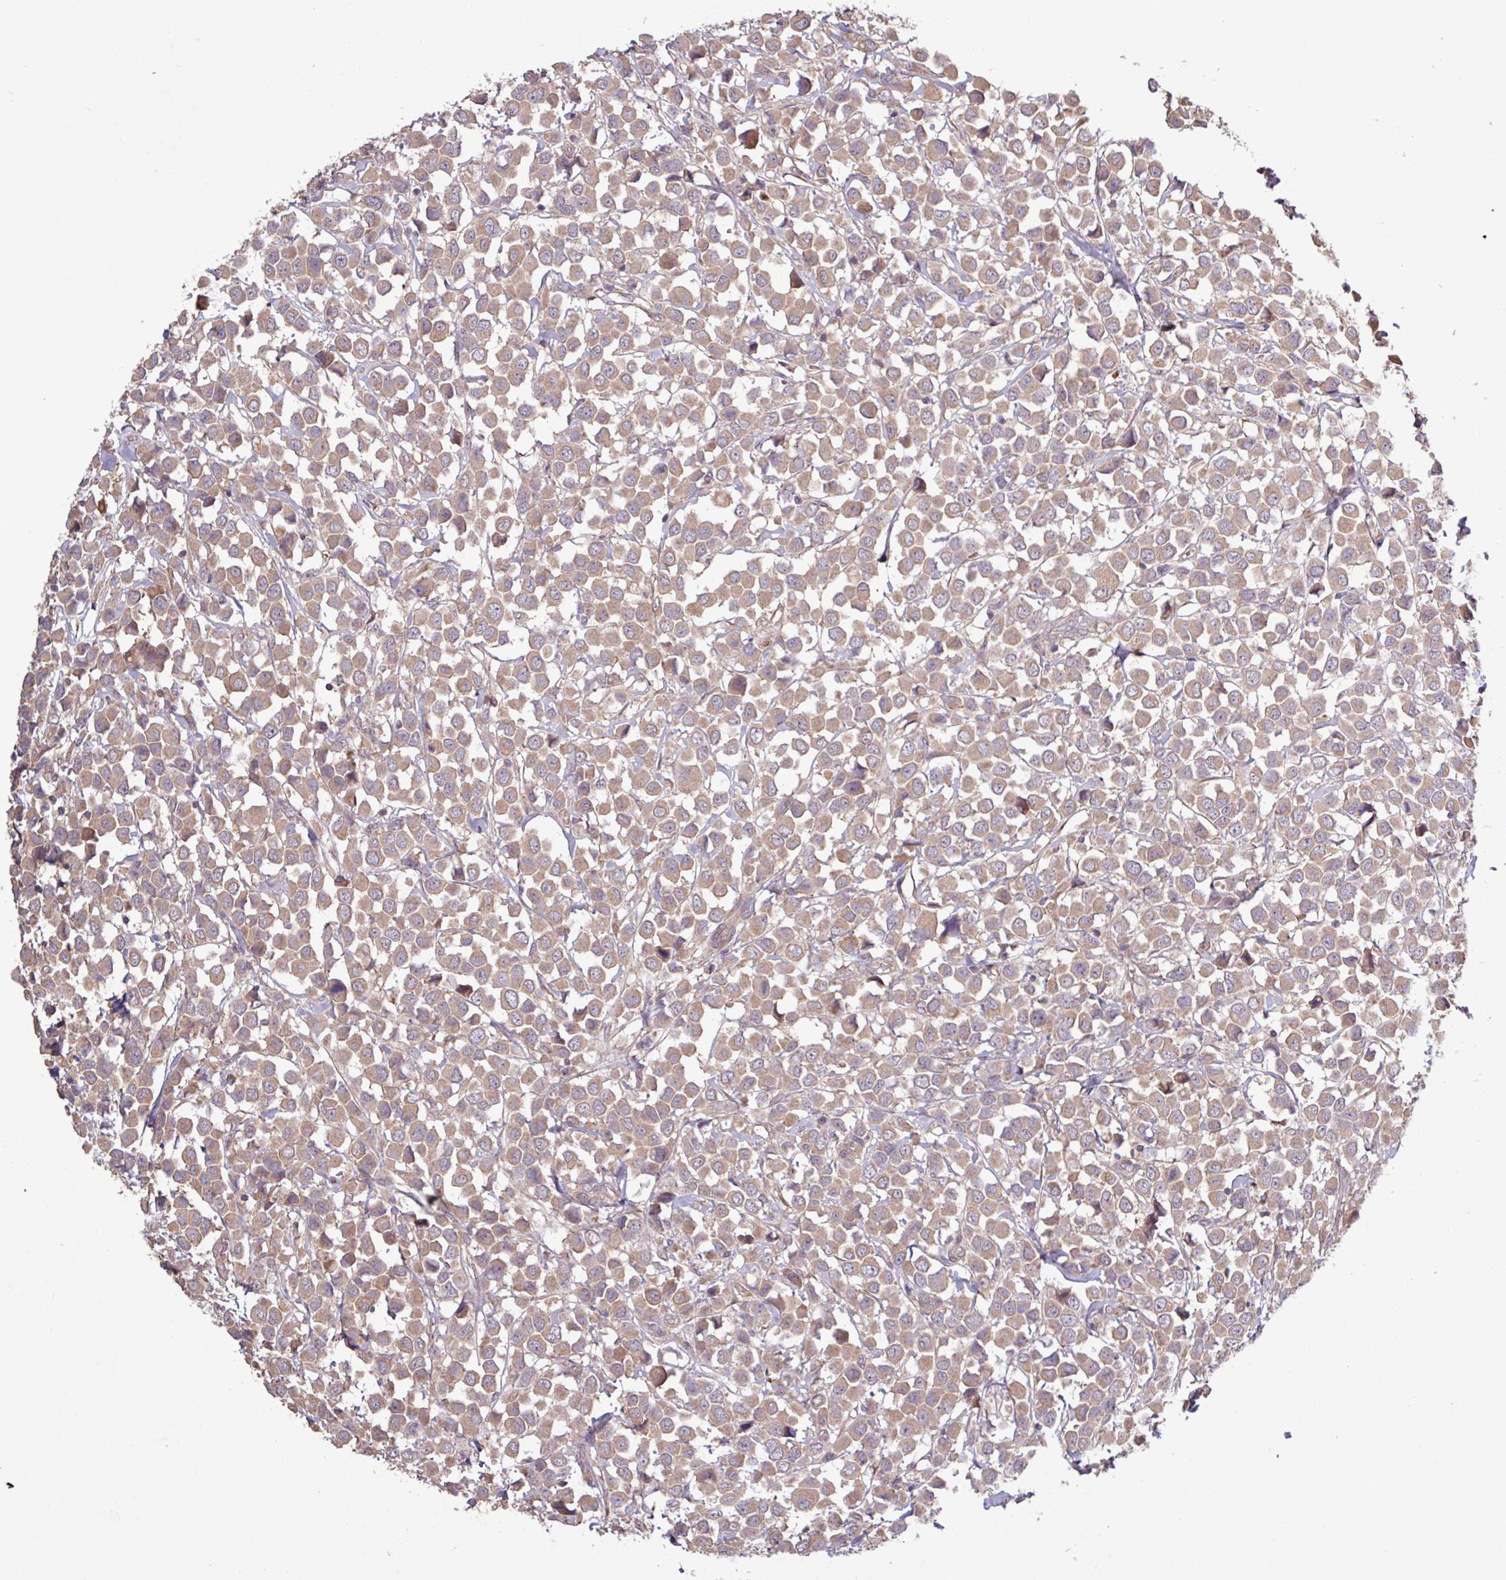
{"staining": {"intensity": "moderate", "quantity": ">75%", "location": "cytoplasmic/membranous"}, "tissue": "breast cancer", "cell_type": "Tumor cells", "image_type": "cancer", "snomed": [{"axis": "morphology", "description": "Duct carcinoma"}, {"axis": "topography", "description": "Breast"}], "caption": "Immunohistochemistry (IHC) staining of invasive ductal carcinoma (breast), which demonstrates medium levels of moderate cytoplasmic/membranous expression in approximately >75% of tumor cells indicating moderate cytoplasmic/membranous protein expression. The staining was performed using DAB (brown) for protein detection and nuclei were counterstained in hematoxylin (blue).", "gene": "TRABD2A", "patient": {"sex": "female", "age": 61}}